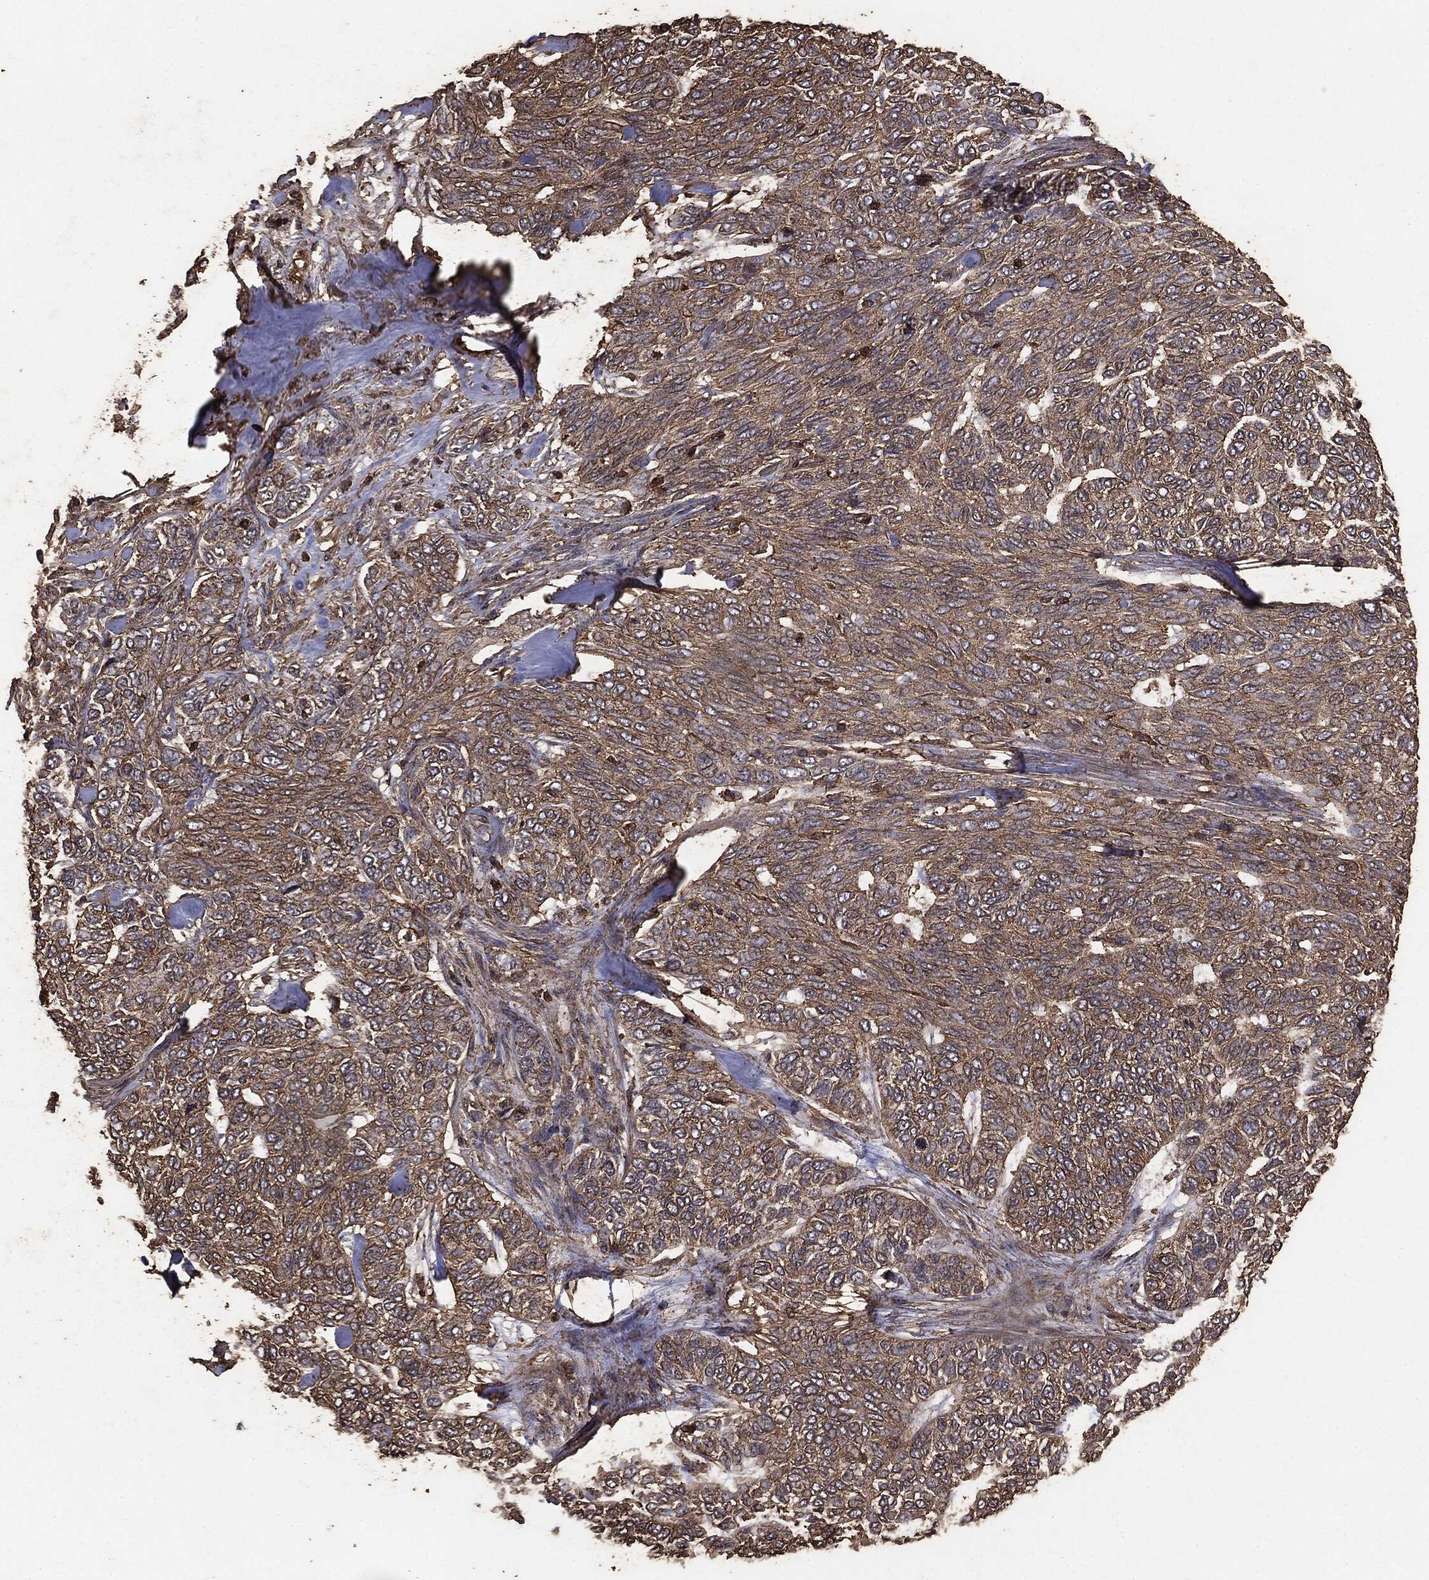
{"staining": {"intensity": "moderate", "quantity": "25%-75%", "location": "cytoplasmic/membranous"}, "tissue": "skin cancer", "cell_type": "Tumor cells", "image_type": "cancer", "snomed": [{"axis": "morphology", "description": "Basal cell carcinoma"}, {"axis": "topography", "description": "Skin"}], "caption": "Protein staining shows moderate cytoplasmic/membranous expression in approximately 25%-75% of tumor cells in basal cell carcinoma (skin).", "gene": "MTOR", "patient": {"sex": "female", "age": 65}}